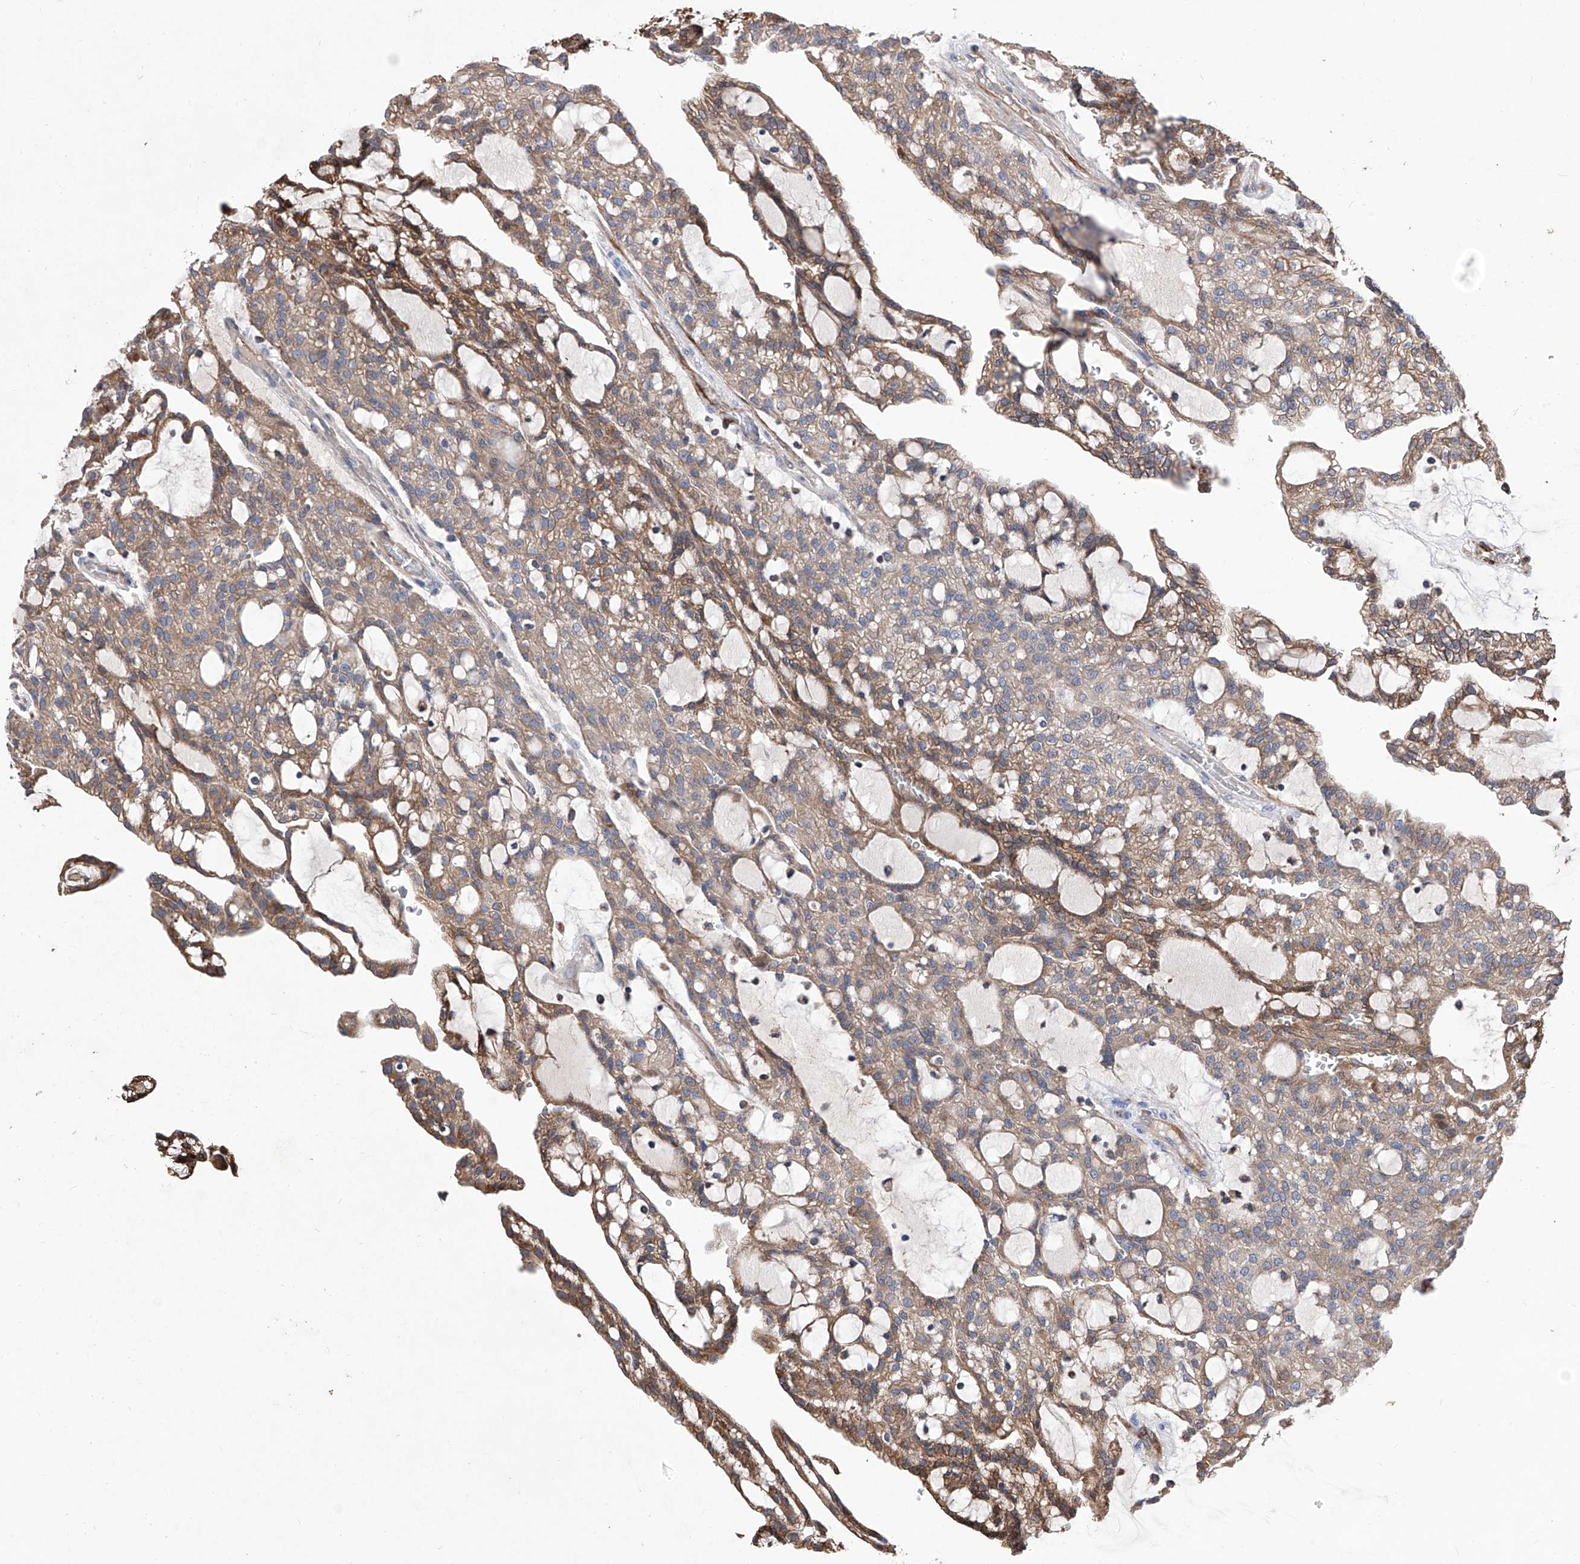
{"staining": {"intensity": "moderate", "quantity": ">75%", "location": "cytoplasmic/membranous"}, "tissue": "renal cancer", "cell_type": "Tumor cells", "image_type": "cancer", "snomed": [{"axis": "morphology", "description": "Adenocarcinoma, NOS"}, {"axis": "topography", "description": "Kidney"}], "caption": "The image demonstrates staining of renal cancer, revealing moderate cytoplasmic/membranous protein staining (brown color) within tumor cells.", "gene": "INPP5B", "patient": {"sex": "male", "age": 63}}